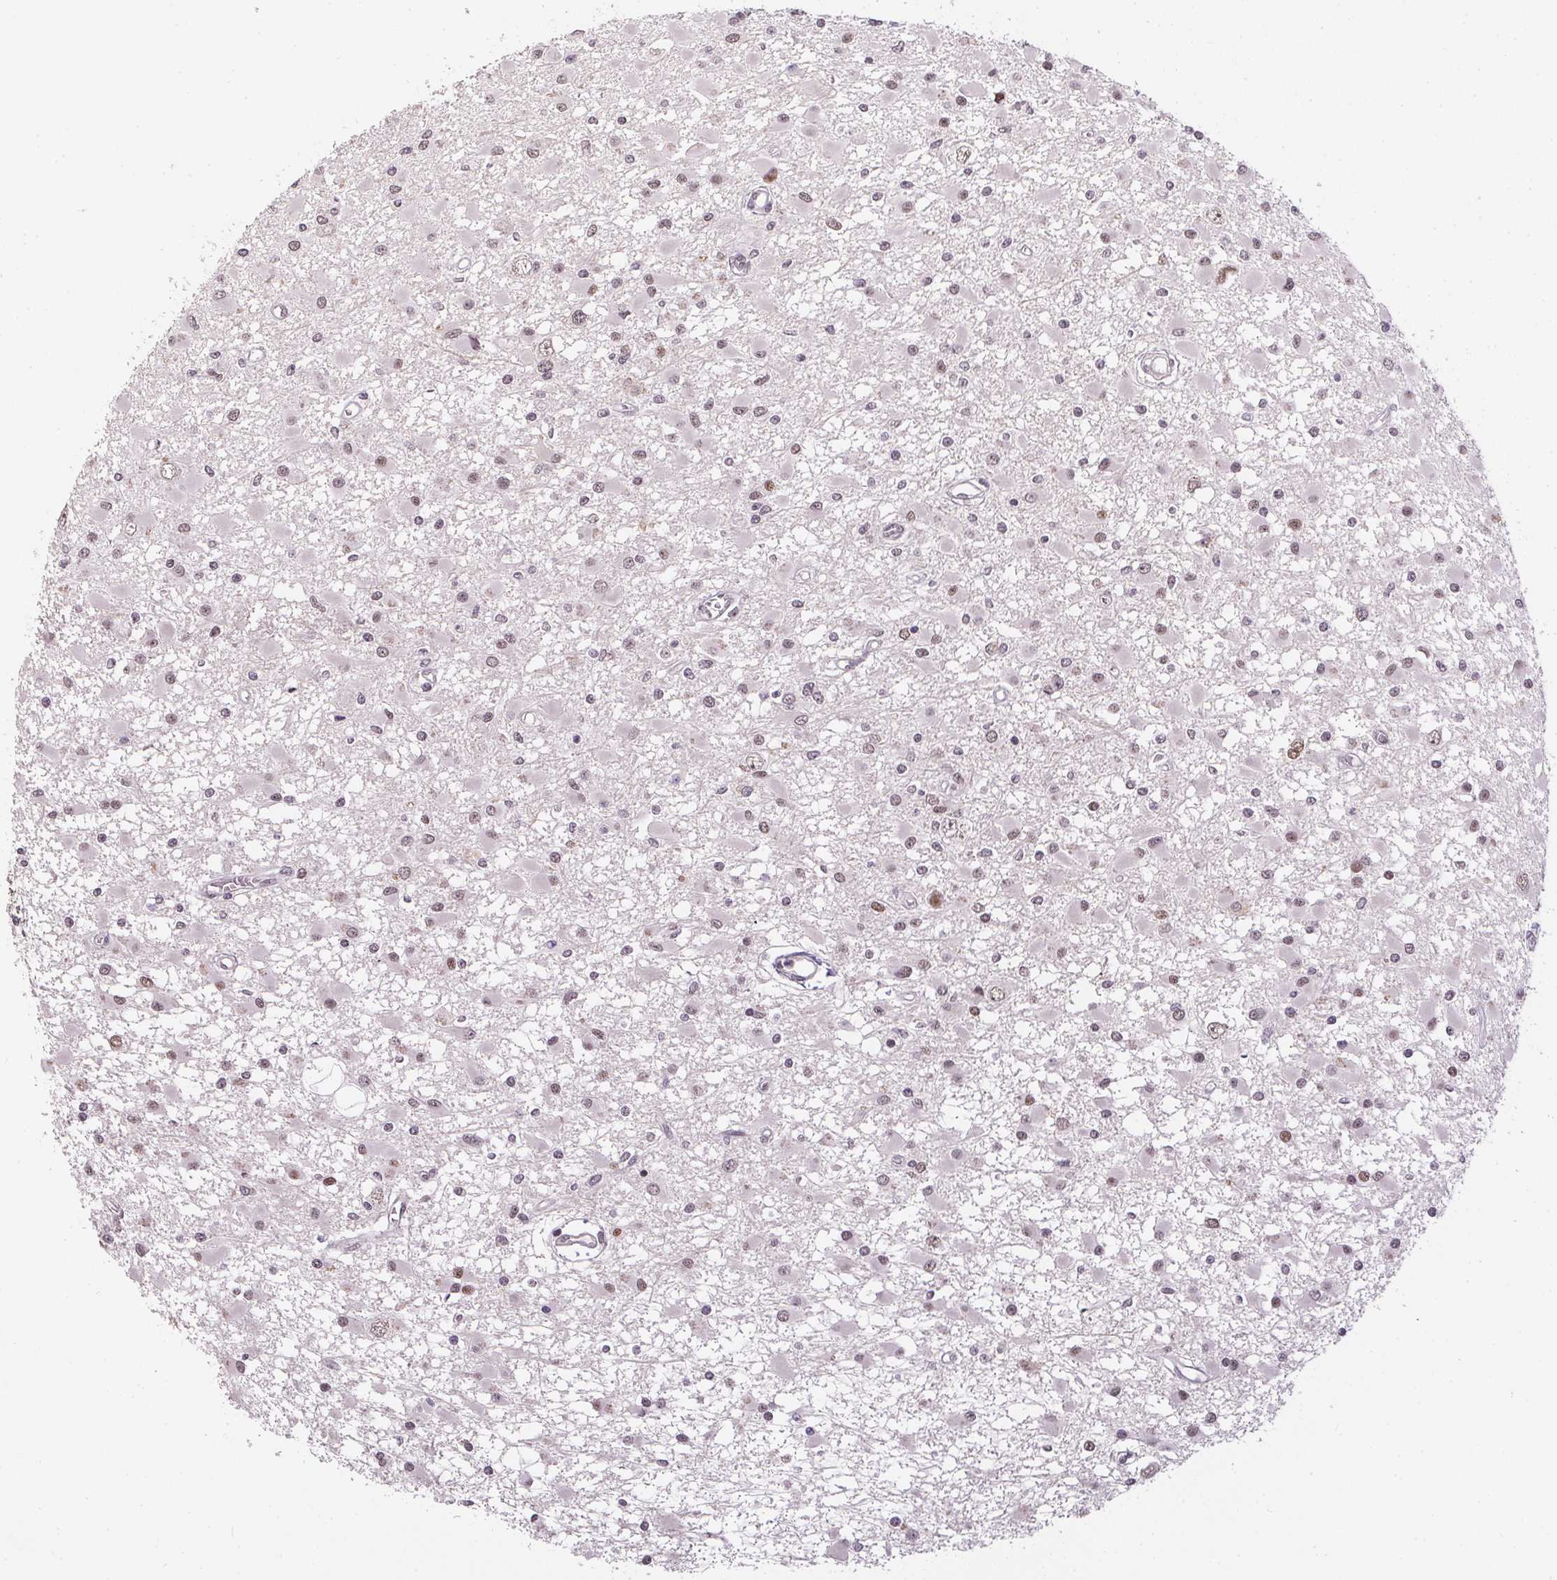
{"staining": {"intensity": "moderate", "quantity": ">75%", "location": "nuclear"}, "tissue": "glioma", "cell_type": "Tumor cells", "image_type": "cancer", "snomed": [{"axis": "morphology", "description": "Glioma, malignant, High grade"}, {"axis": "topography", "description": "Brain"}], "caption": "Human high-grade glioma (malignant) stained with a protein marker reveals moderate staining in tumor cells.", "gene": "KDM4D", "patient": {"sex": "male", "age": 54}}